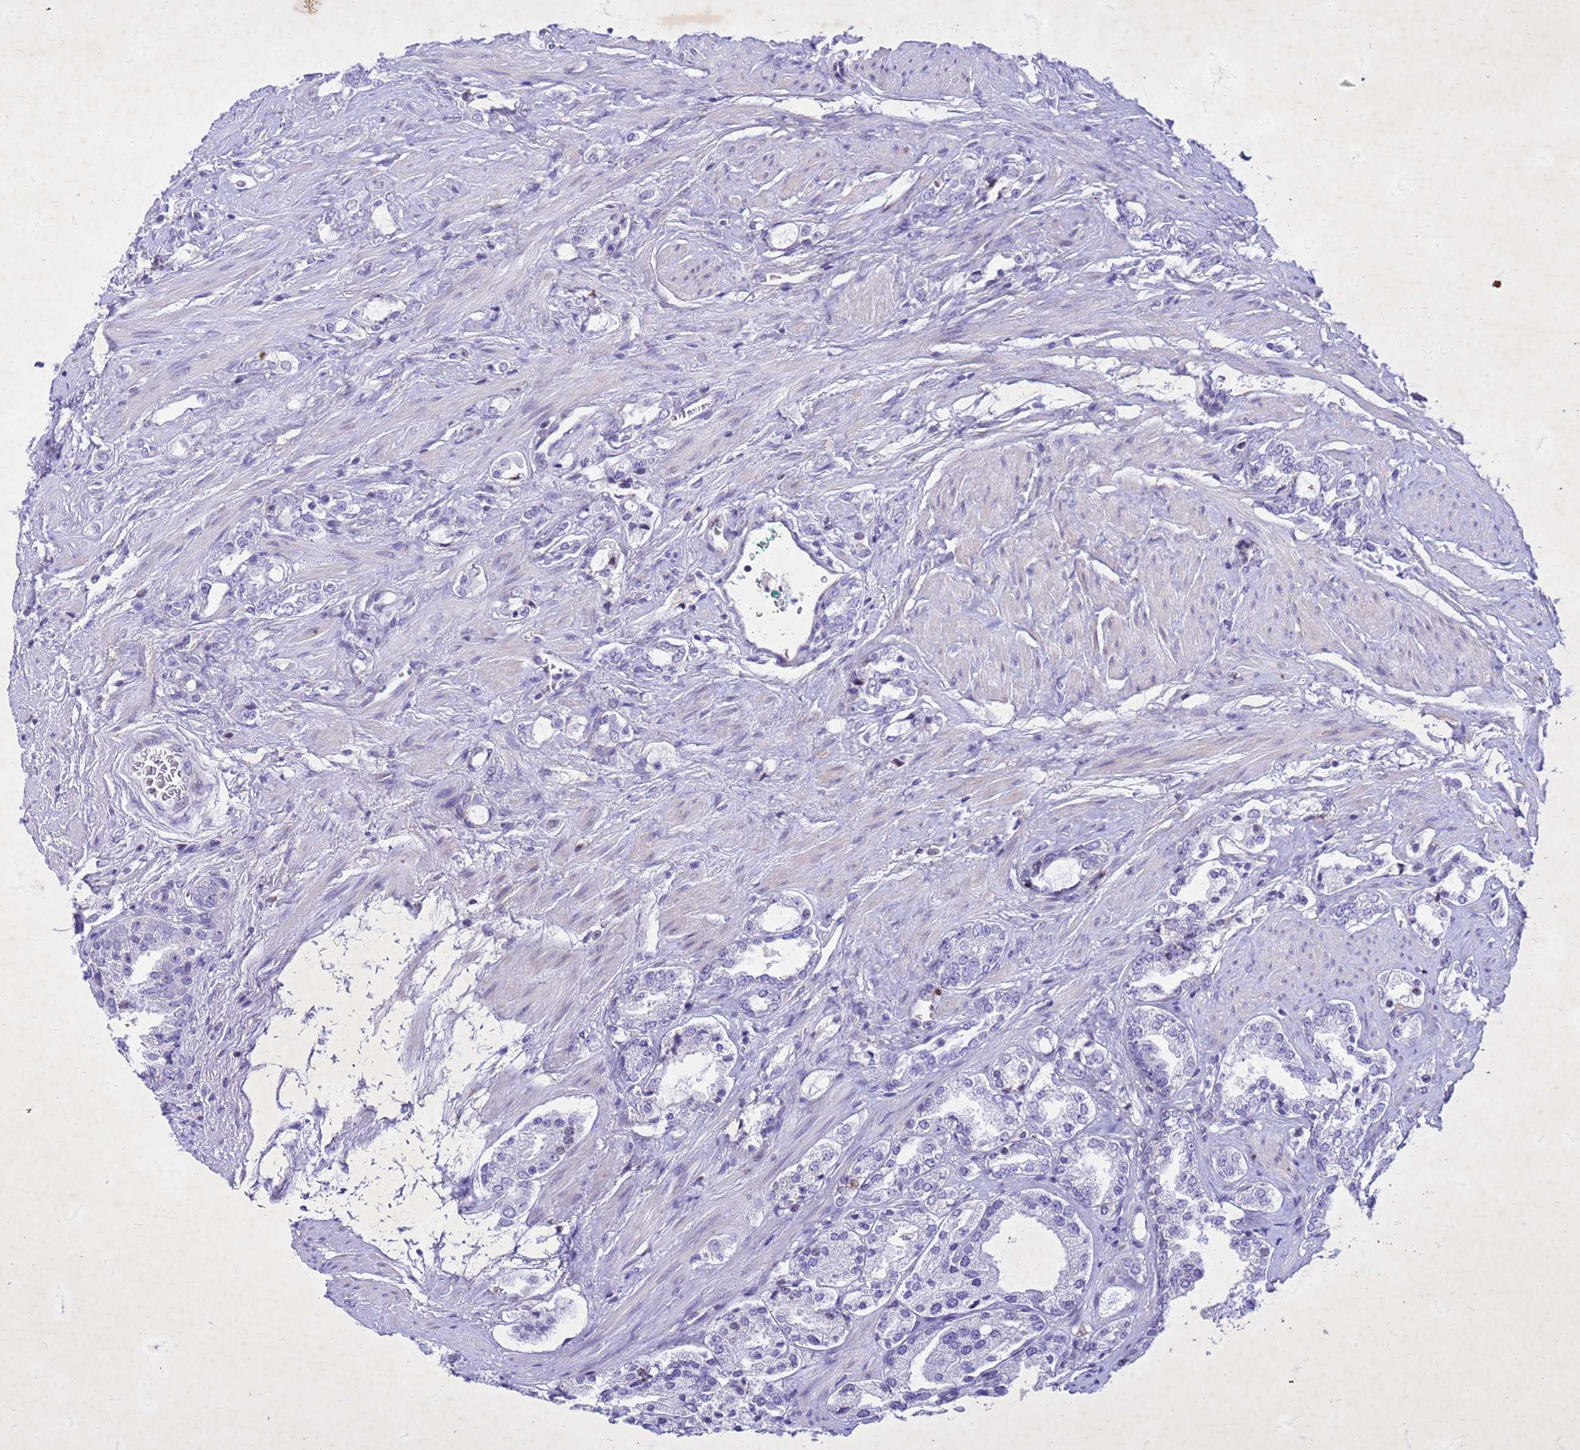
{"staining": {"intensity": "negative", "quantity": "none", "location": "none"}, "tissue": "prostate cancer", "cell_type": "Tumor cells", "image_type": "cancer", "snomed": [{"axis": "morphology", "description": "Adenocarcinoma, High grade"}, {"axis": "topography", "description": "Prostate"}], "caption": "This is an IHC micrograph of human prostate cancer. There is no staining in tumor cells.", "gene": "COPS9", "patient": {"sex": "male", "age": 64}}